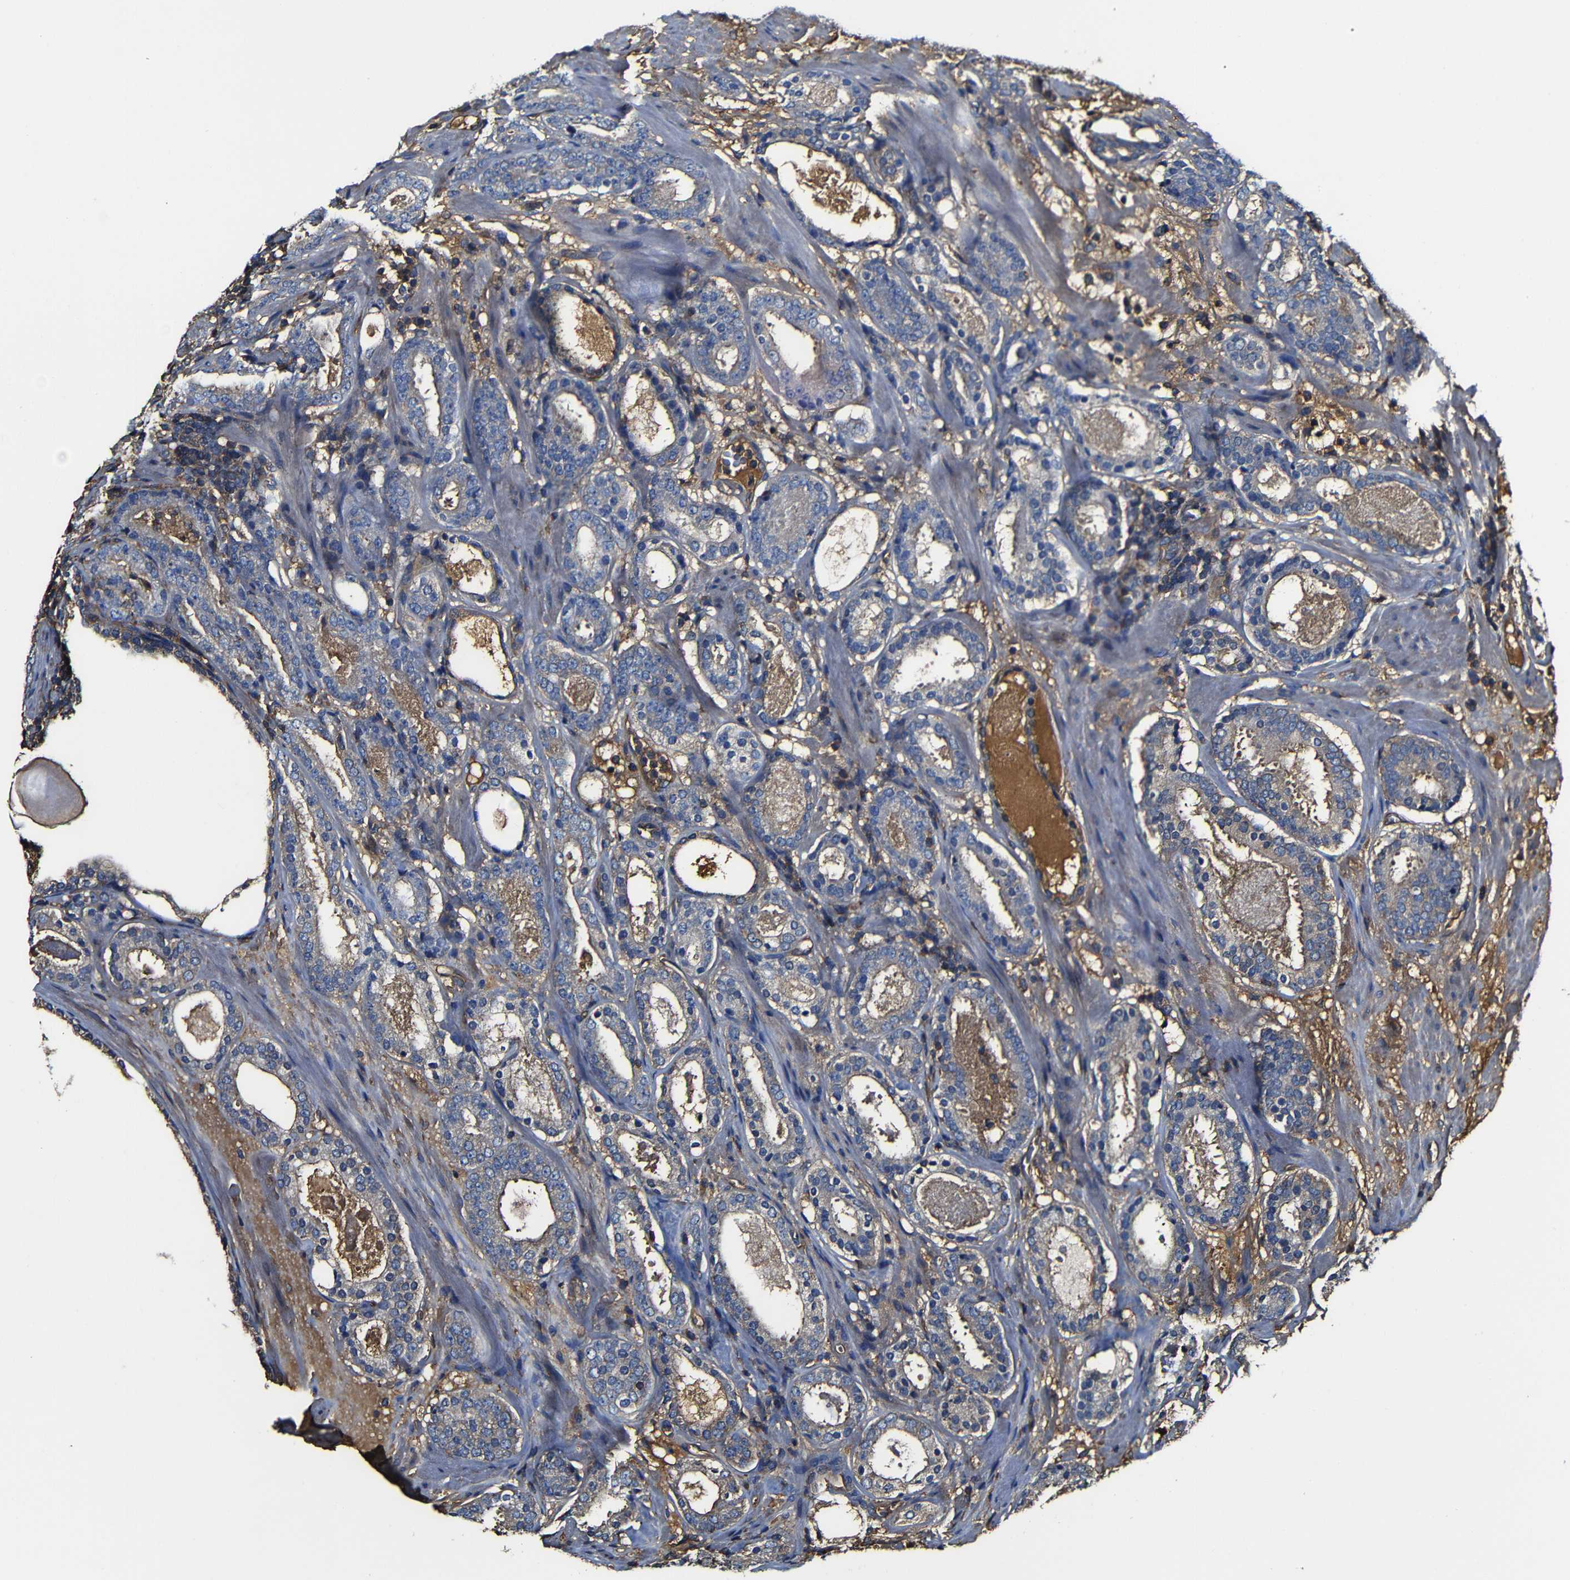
{"staining": {"intensity": "weak", "quantity": "25%-75%", "location": "cytoplasmic/membranous"}, "tissue": "prostate cancer", "cell_type": "Tumor cells", "image_type": "cancer", "snomed": [{"axis": "morphology", "description": "Adenocarcinoma, Low grade"}, {"axis": "topography", "description": "Prostate"}], "caption": "Prostate cancer (adenocarcinoma (low-grade)) was stained to show a protein in brown. There is low levels of weak cytoplasmic/membranous positivity in approximately 25%-75% of tumor cells.", "gene": "MSN", "patient": {"sex": "male", "age": 69}}